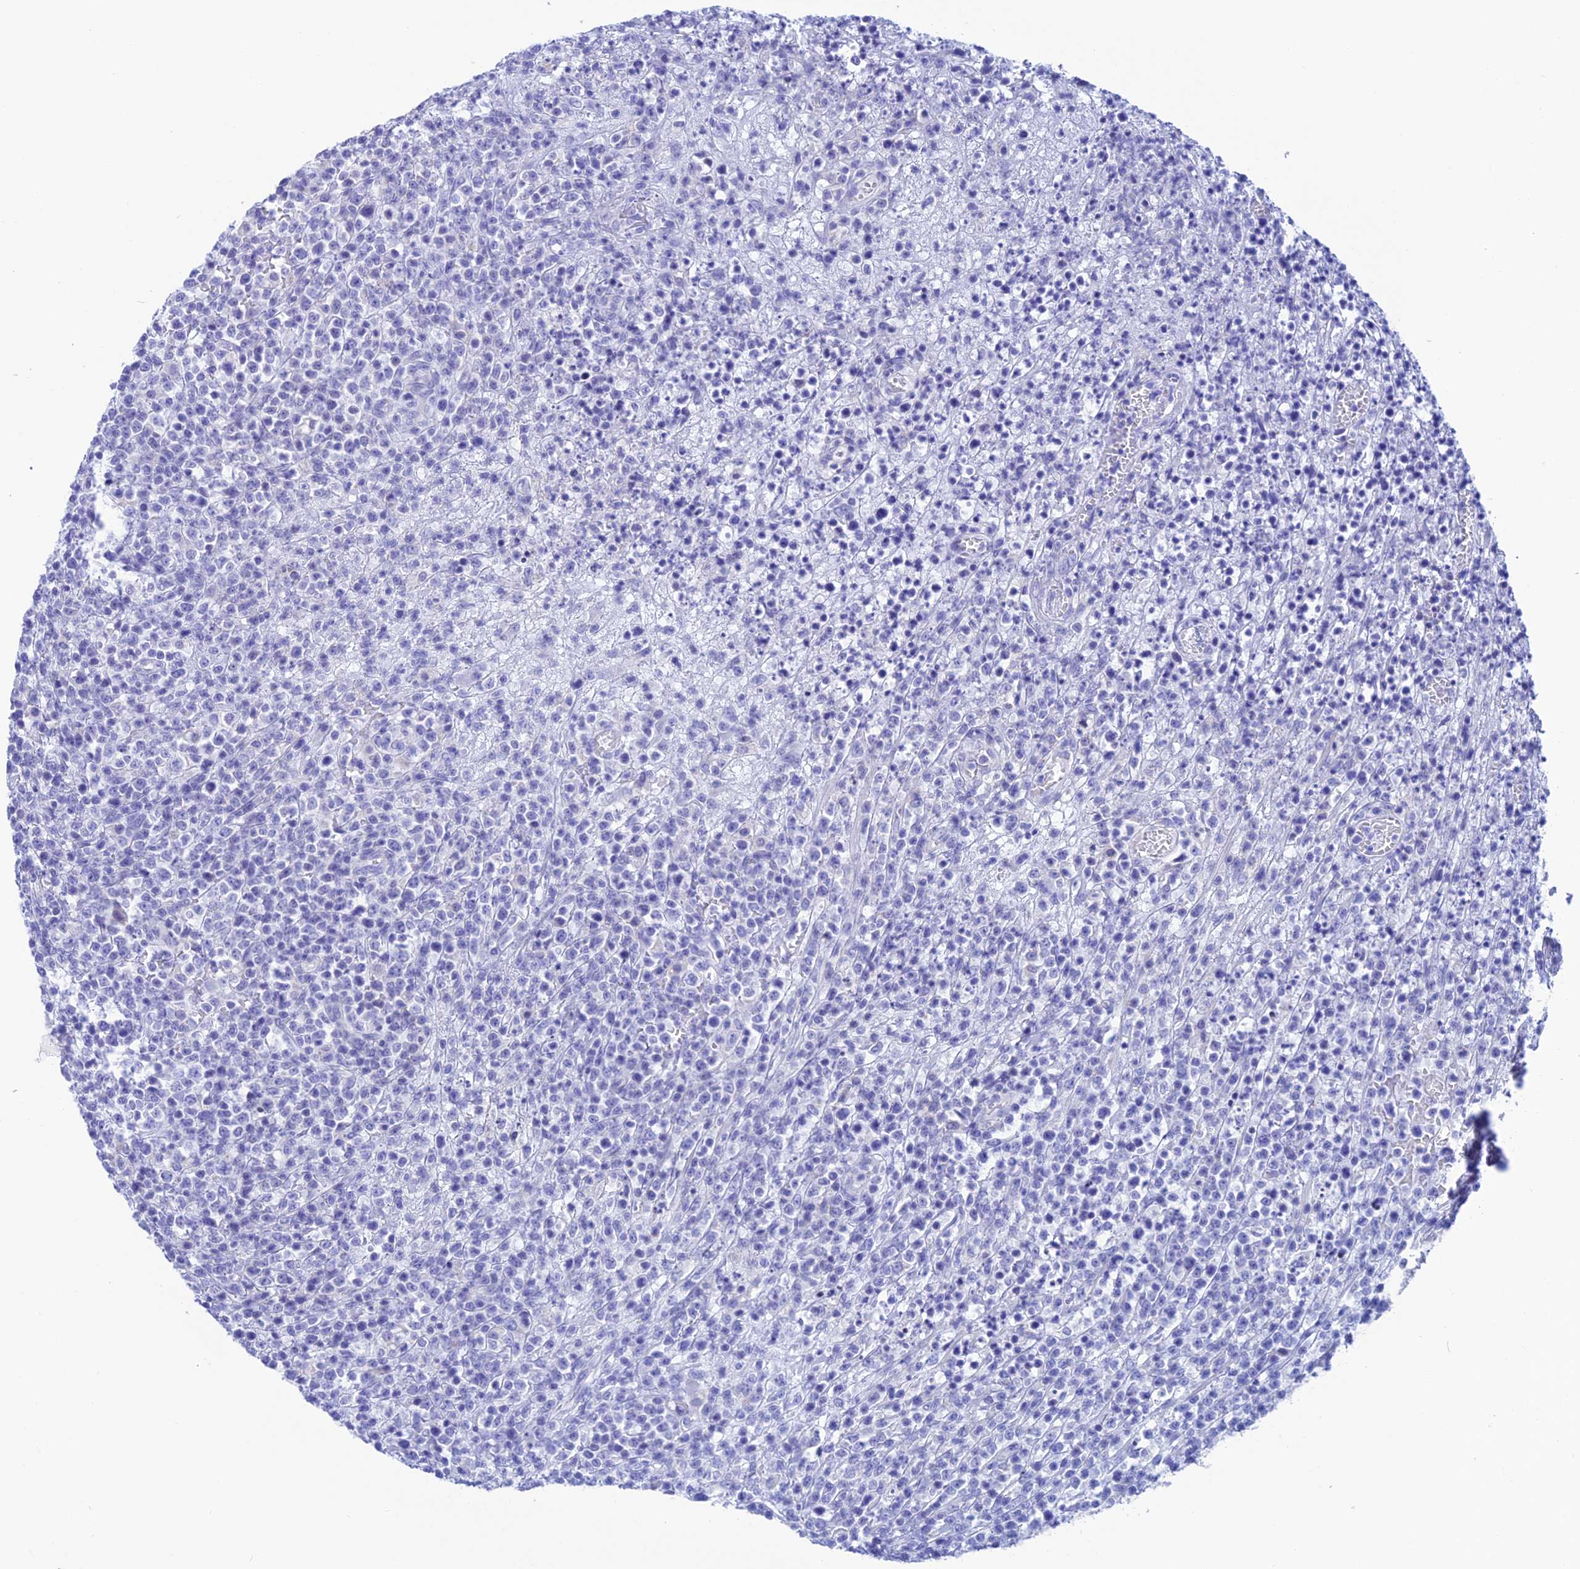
{"staining": {"intensity": "negative", "quantity": "none", "location": "none"}, "tissue": "lymphoma", "cell_type": "Tumor cells", "image_type": "cancer", "snomed": [{"axis": "morphology", "description": "Malignant lymphoma, non-Hodgkin's type, High grade"}, {"axis": "topography", "description": "Colon"}], "caption": "The micrograph displays no significant positivity in tumor cells of lymphoma.", "gene": "NXPE4", "patient": {"sex": "female", "age": 53}}